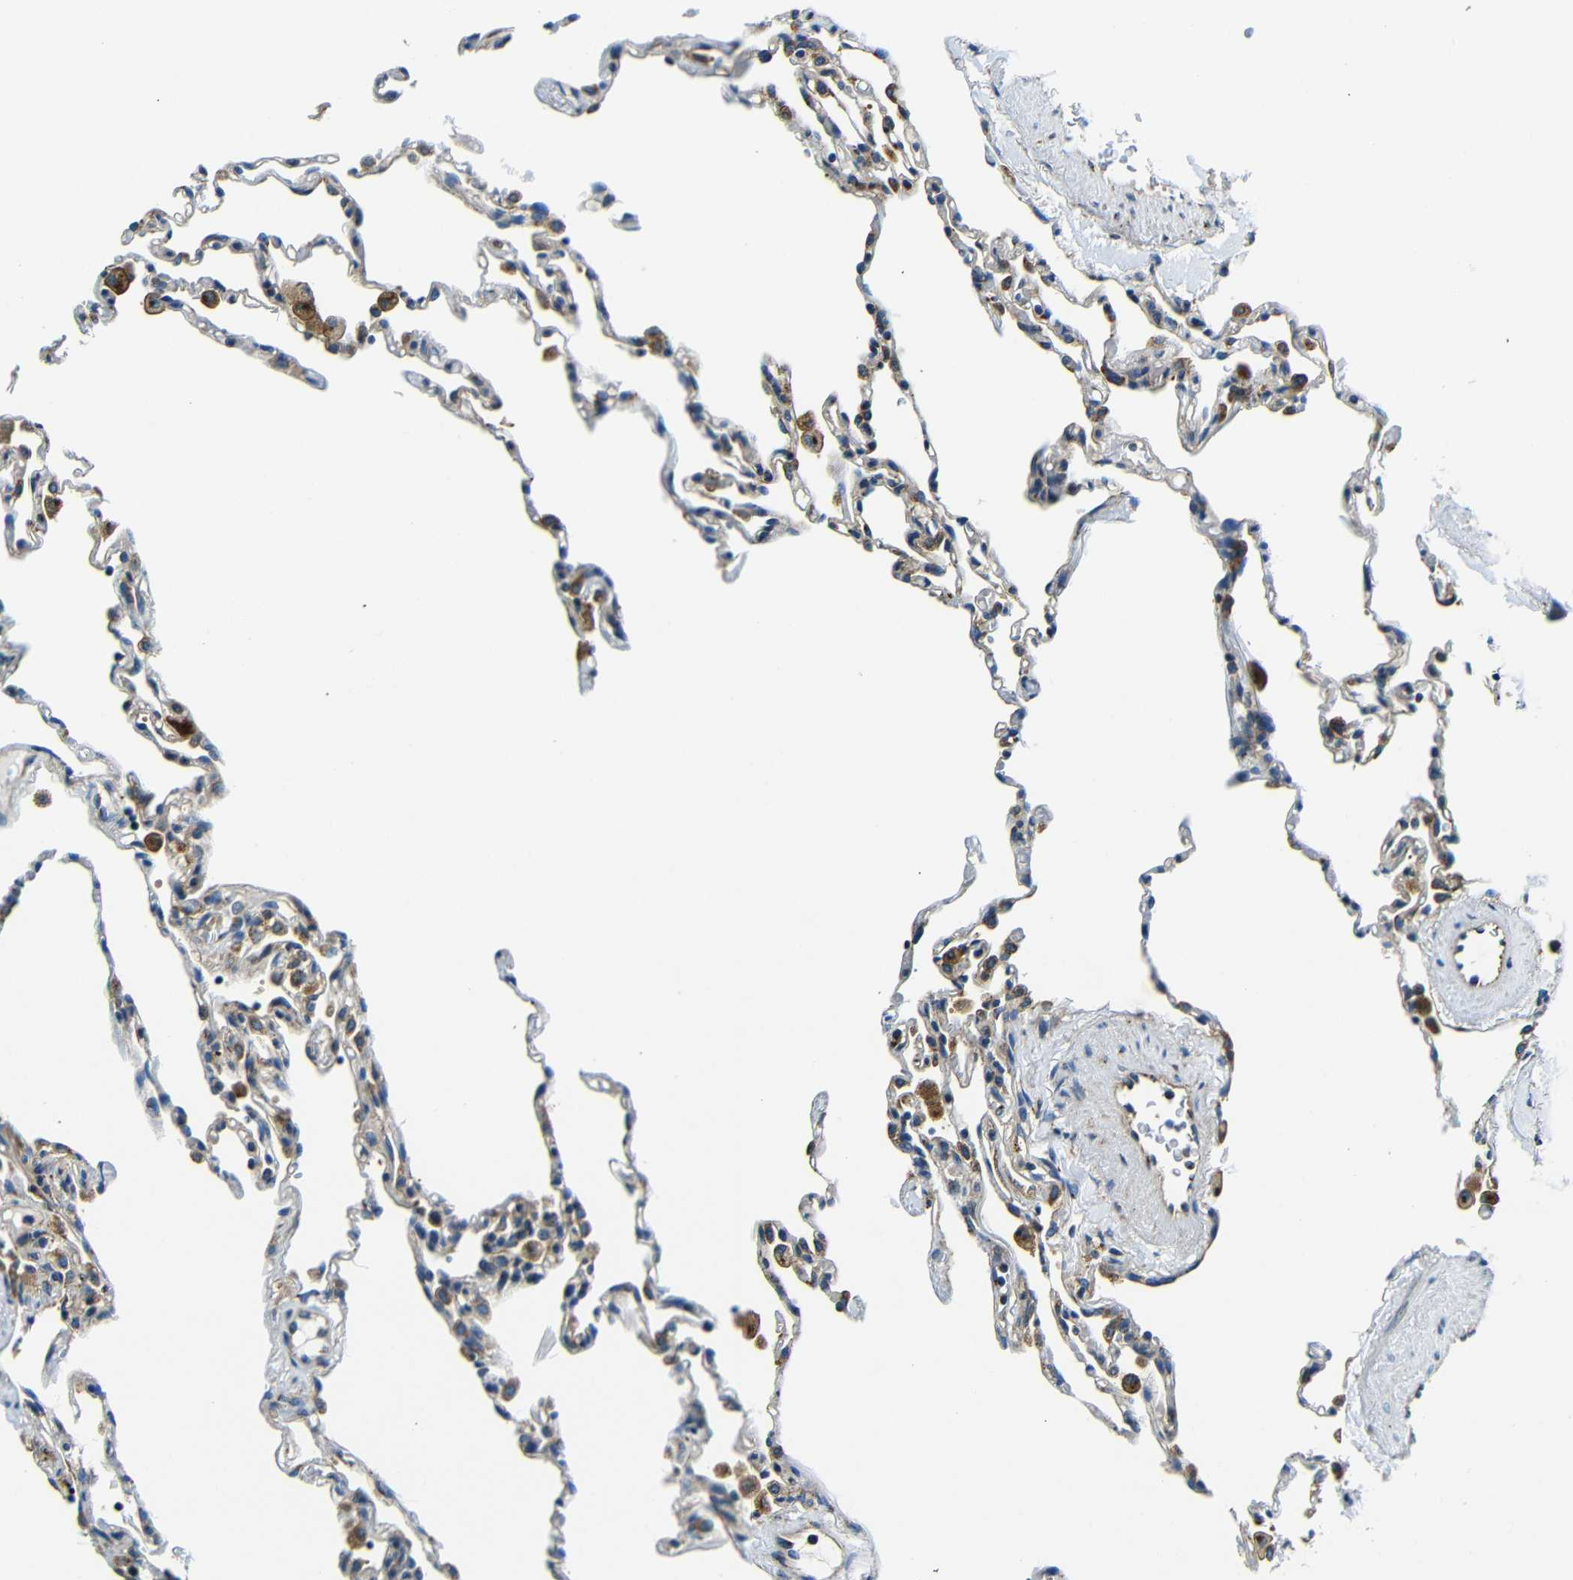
{"staining": {"intensity": "negative", "quantity": "none", "location": "none"}, "tissue": "lung", "cell_type": "Alveolar cells", "image_type": "normal", "snomed": [{"axis": "morphology", "description": "Normal tissue, NOS"}, {"axis": "topography", "description": "Lung"}], "caption": "The image displays no staining of alveolar cells in normal lung. Brightfield microscopy of immunohistochemistry stained with DAB (3,3'-diaminobenzidine) (brown) and hematoxylin (blue), captured at high magnification.", "gene": "USO1", "patient": {"sex": "male", "age": 59}}